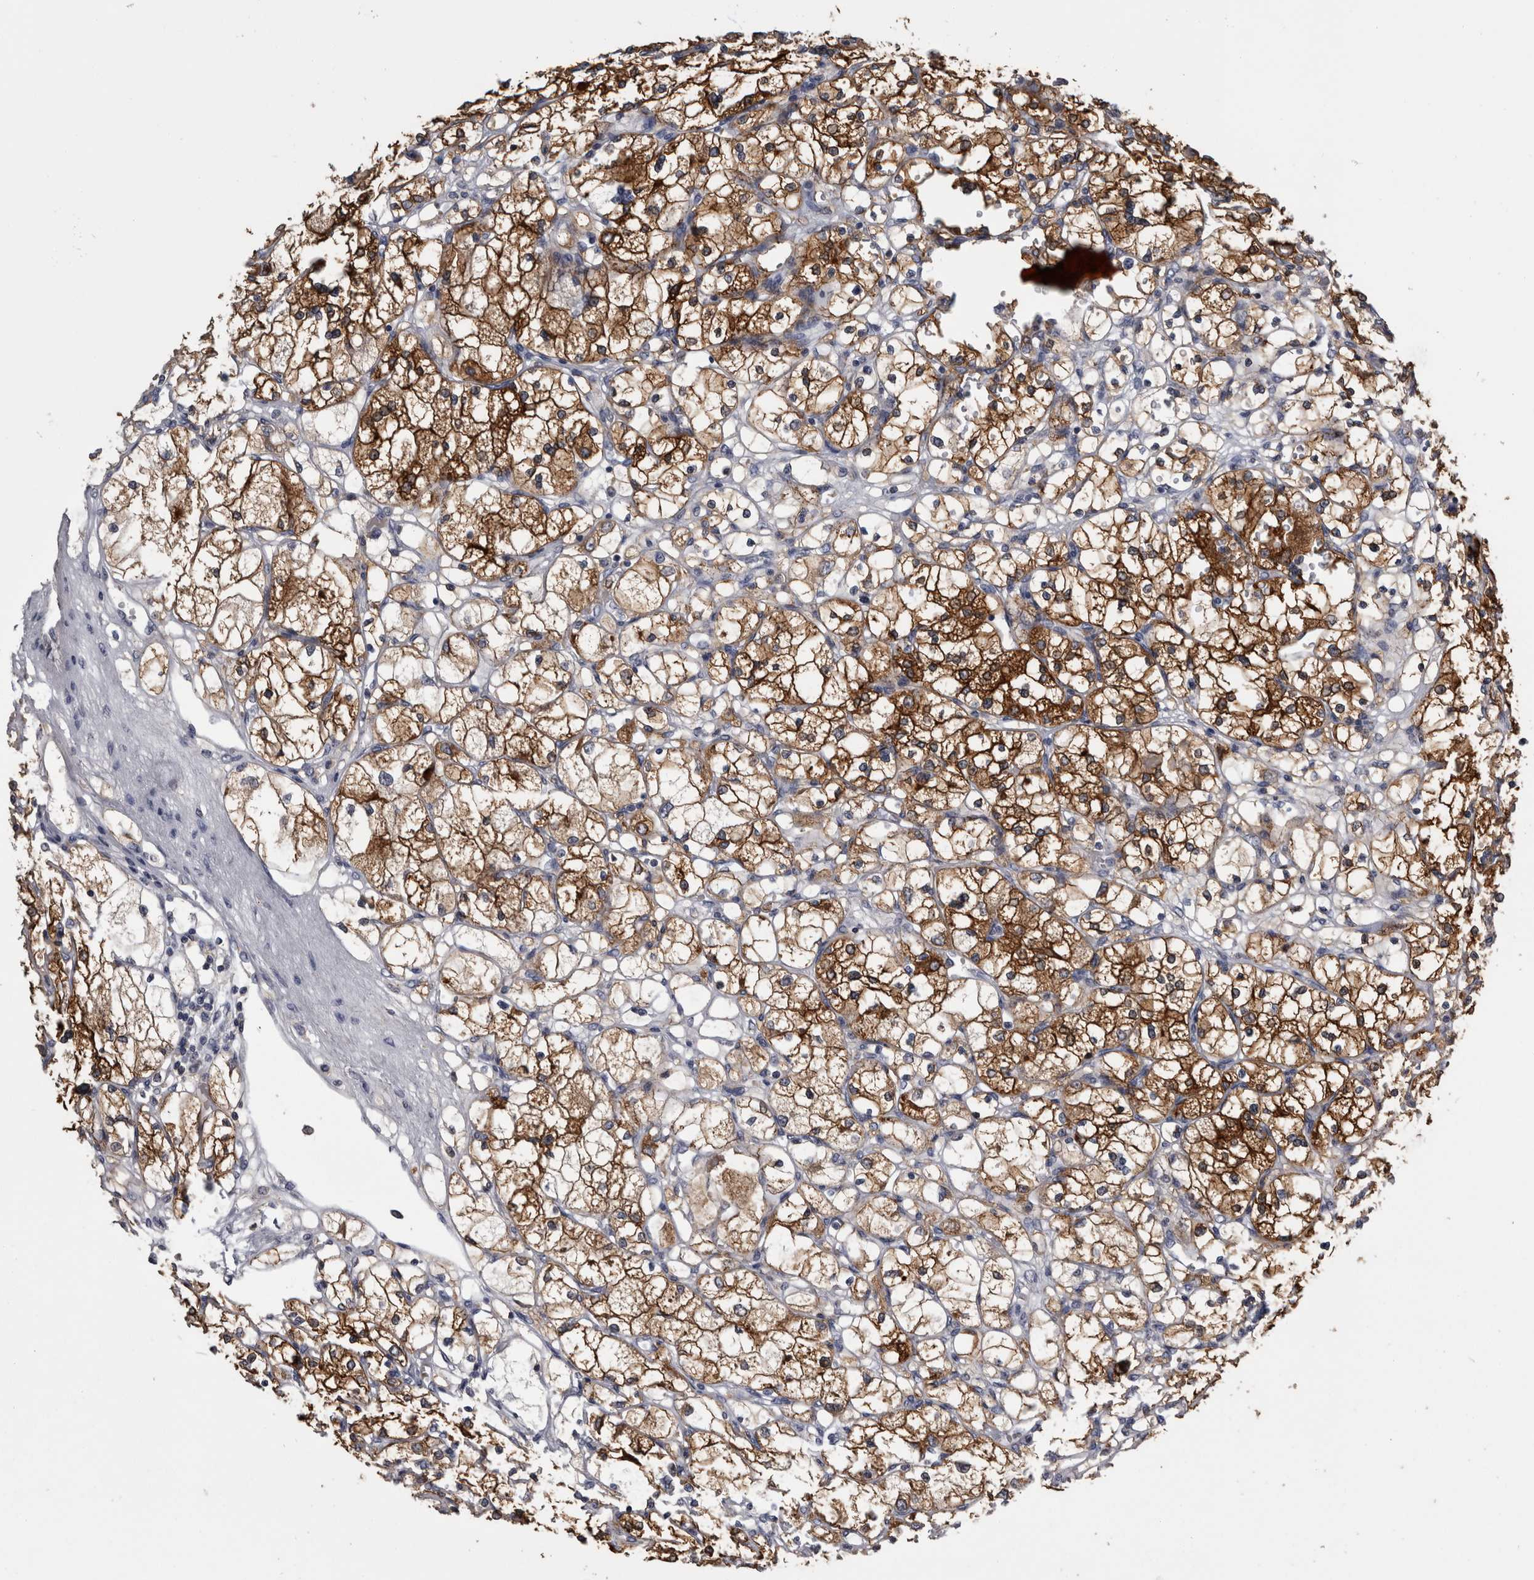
{"staining": {"intensity": "moderate", "quantity": ">75%", "location": "cytoplasmic/membranous"}, "tissue": "renal cancer", "cell_type": "Tumor cells", "image_type": "cancer", "snomed": [{"axis": "morphology", "description": "Adenocarcinoma, NOS"}, {"axis": "topography", "description": "Kidney"}], "caption": "A brown stain highlights moderate cytoplasmic/membranous positivity of a protein in adenocarcinoma (renal) tumor cells.", "gene": "ANXA13", "patient": {"sex": "female", "age": 83}}